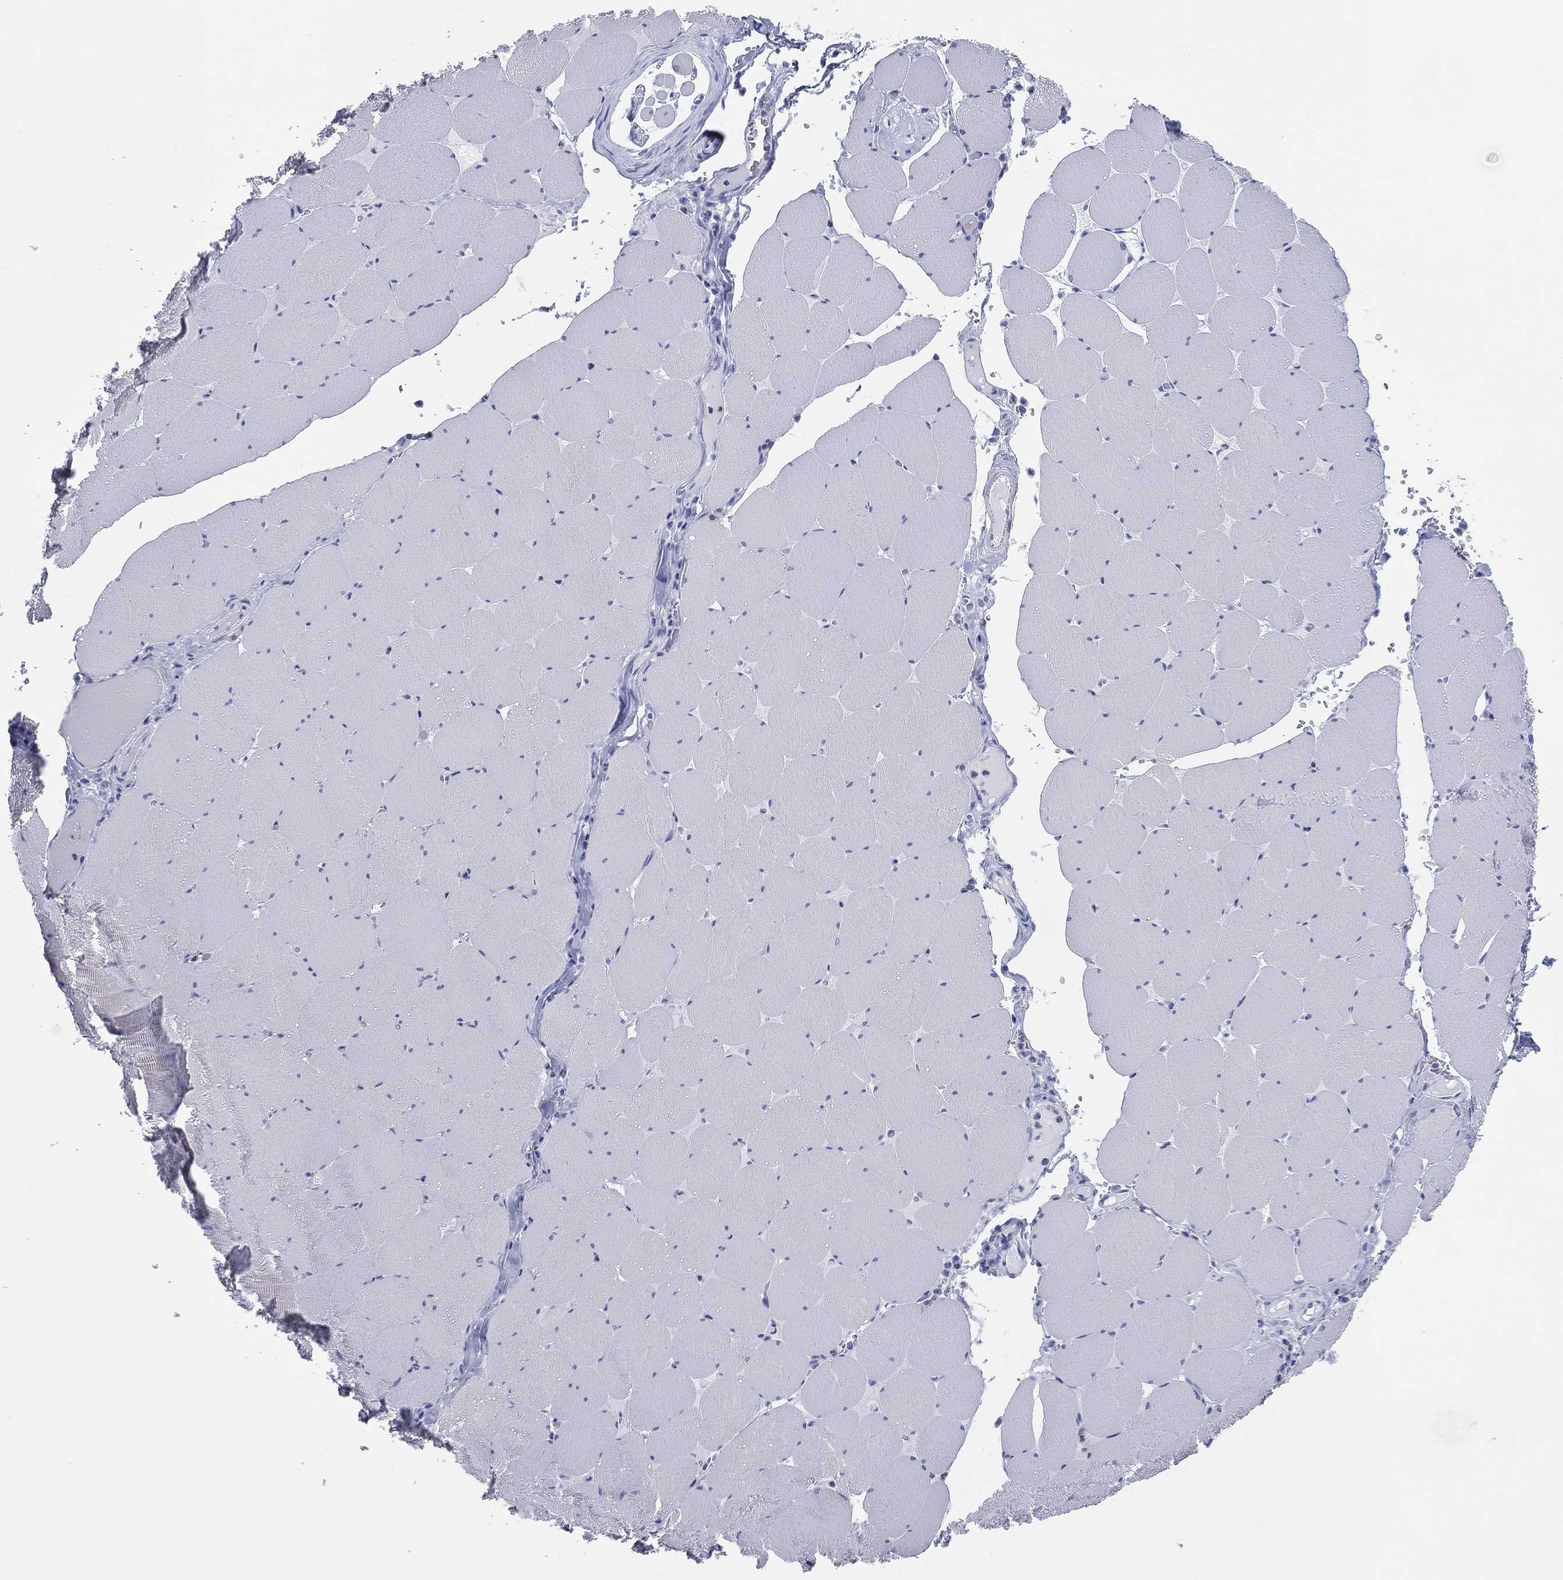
{"staining": {"intensity": "negative", "quantity": "none", "location": "none"}, "tissue": "skeletal muscle", "cell_type": "Myocytes", "image_type": "normal", "snomed": [{"axis": "morphology", "description": "Normal tissue, NOS"}, {"axis": "morphology", "description": "Malignant melanoma, Metastatic site"}, {"axis": "topography", "description": "Skeletal muscle"}], "caption": "The photomicrograph demonstrates no staining of myocytes in normal skeletal muscle. (DAB immunohistochemistry, high magnification).", "gene": "CD79A", "patient": {"sex": "male", "age": 50}}